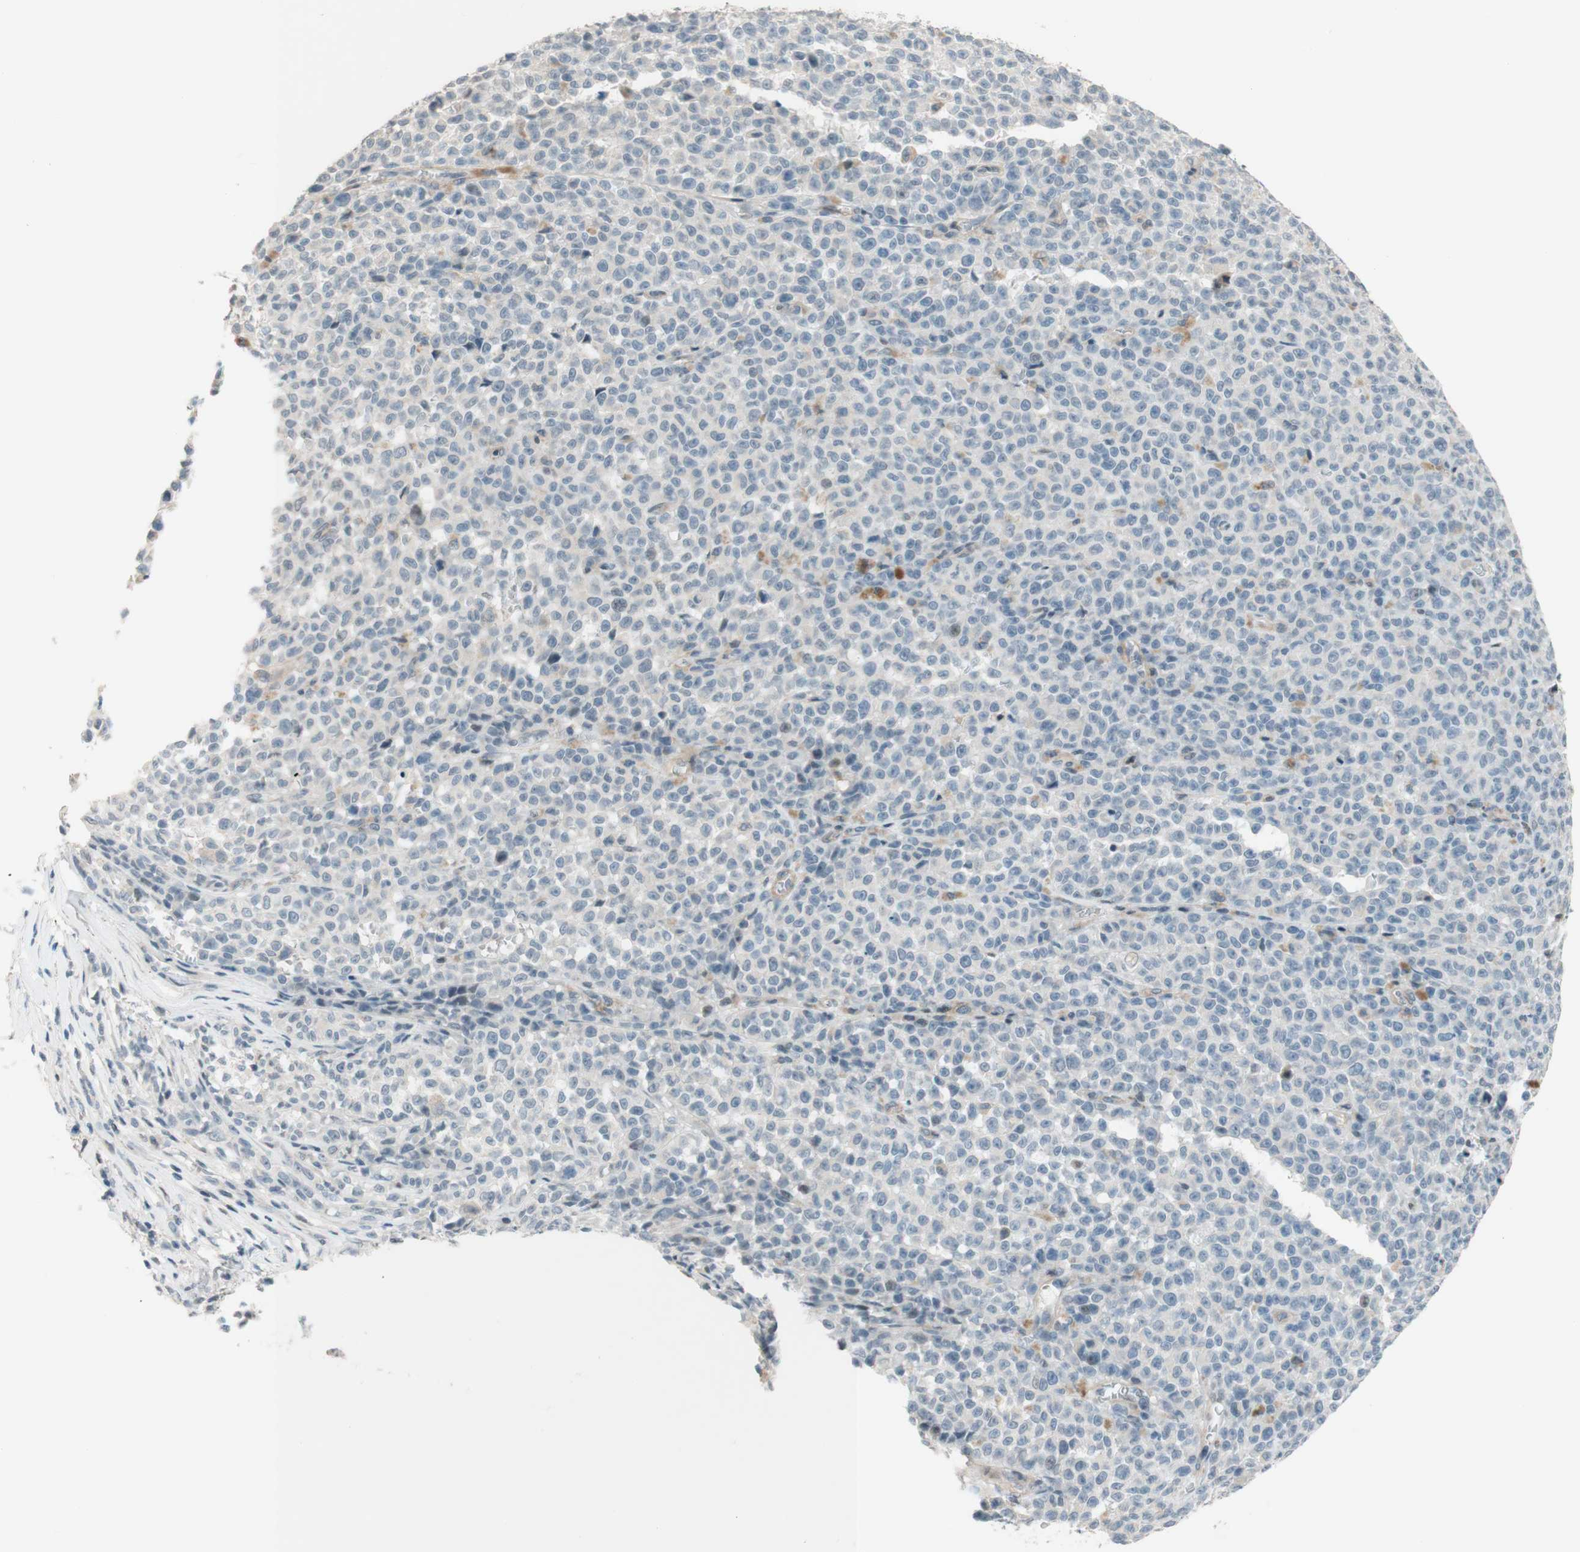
{"staining": {"intensity": "negative", "quantity": "none", "location": "none"}, "tissue": "melanoma", "cell_type": "Tumor cells", "image_type": "cancer", "snomed": [{"axis": "morphology", "description": "Malignant melanoma, NOS"}, {"axis": "topography", "description": "Skin"}], "caption": "This is a image of IHC staining of melanoma, which shows no positivity in tumor cells.", "gene": "JPH1", "patient": {"sex": "female", "age": 82}}